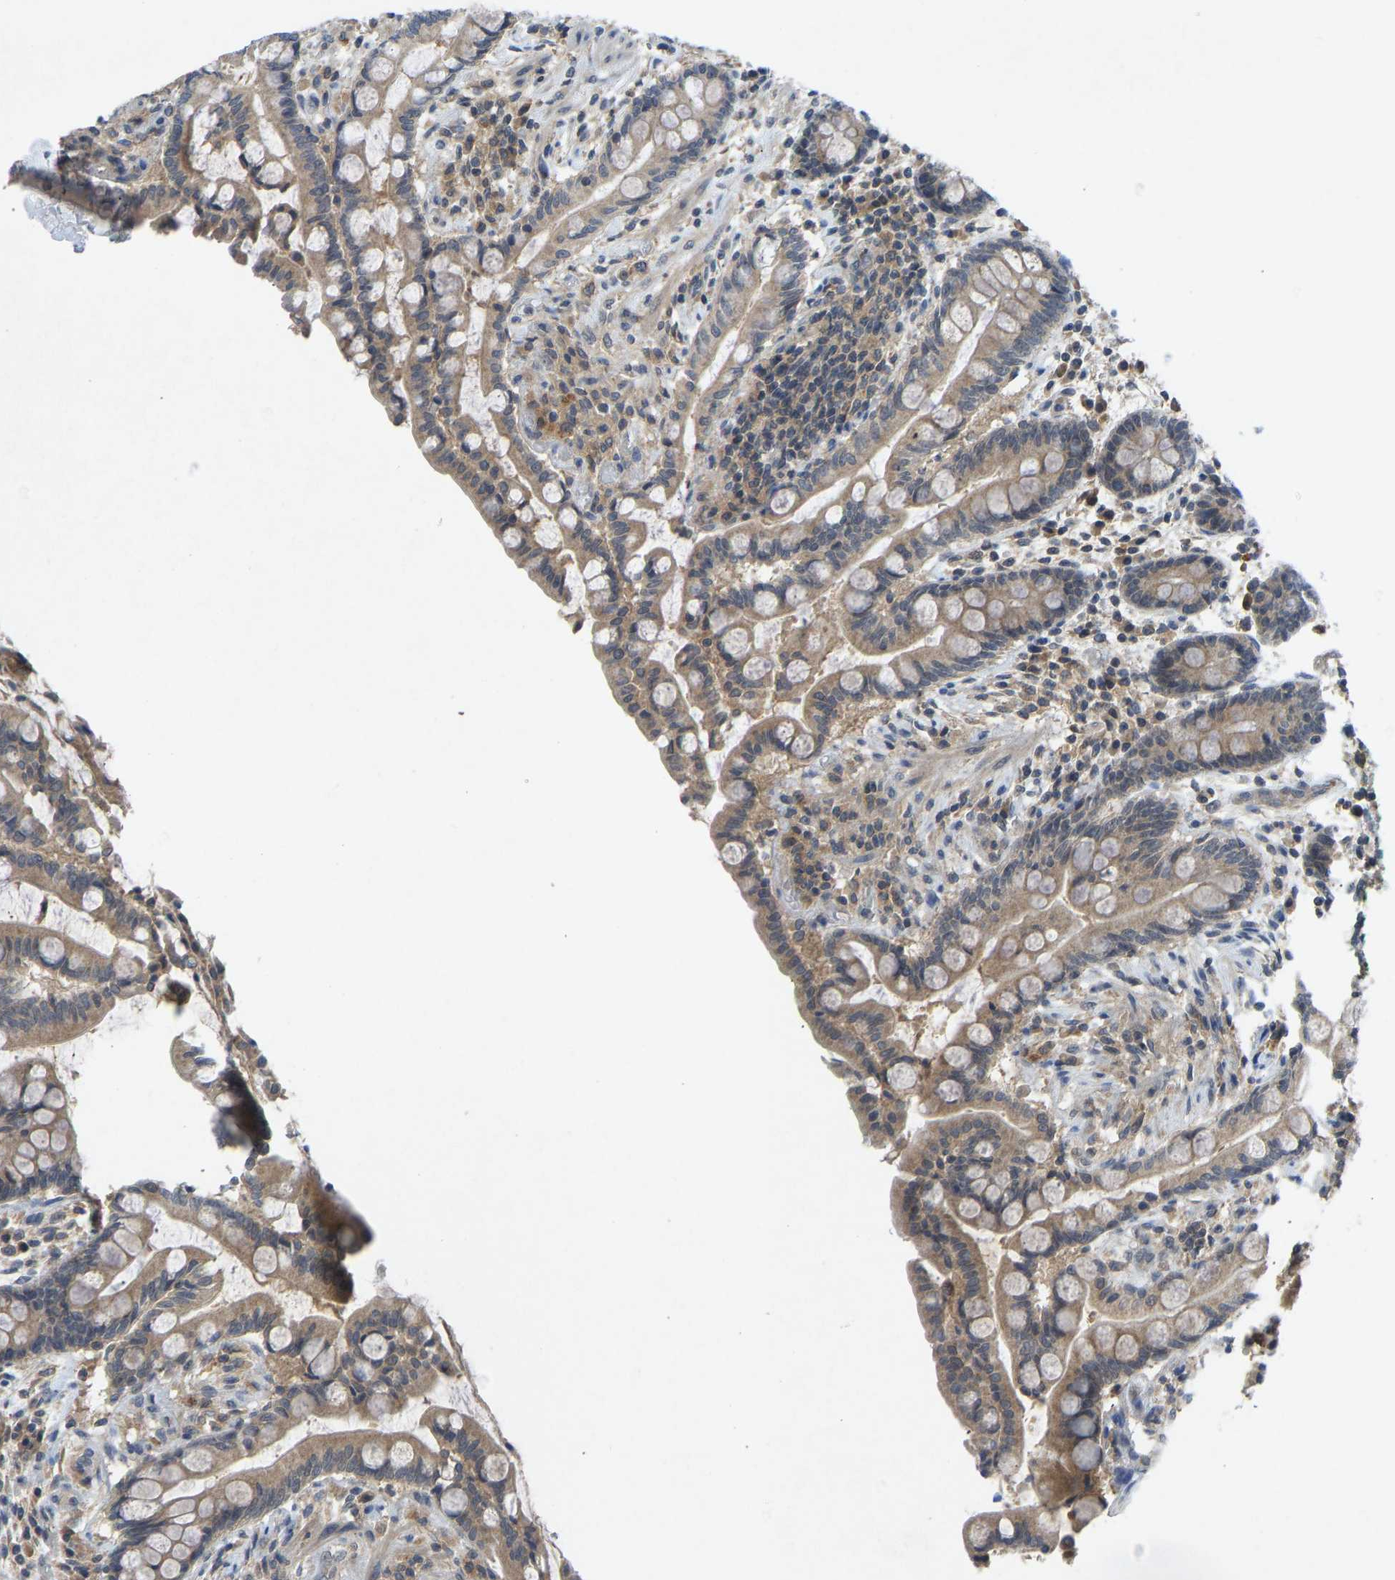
{"staining": {"intensity": "weak", "quantity": ">75%", "location": "cytoplasmic/membranous"}, "tissue": "colon", "cell_type": "Endothelial cells", "image_type": "normal", "snomed": [{"axis": "morphology", "description": "Normal tissue, NOS"}, {"axis": "topography", "description": "Colon"}], "caption": "Unremarkable colon reveals weak cytoplasmic/membranous expression in approximately >75% of endothelial cells, visualized by immunohistochemistry.", "gene": "PDE7A", "patient": {"sex": "male", "age": 73}}